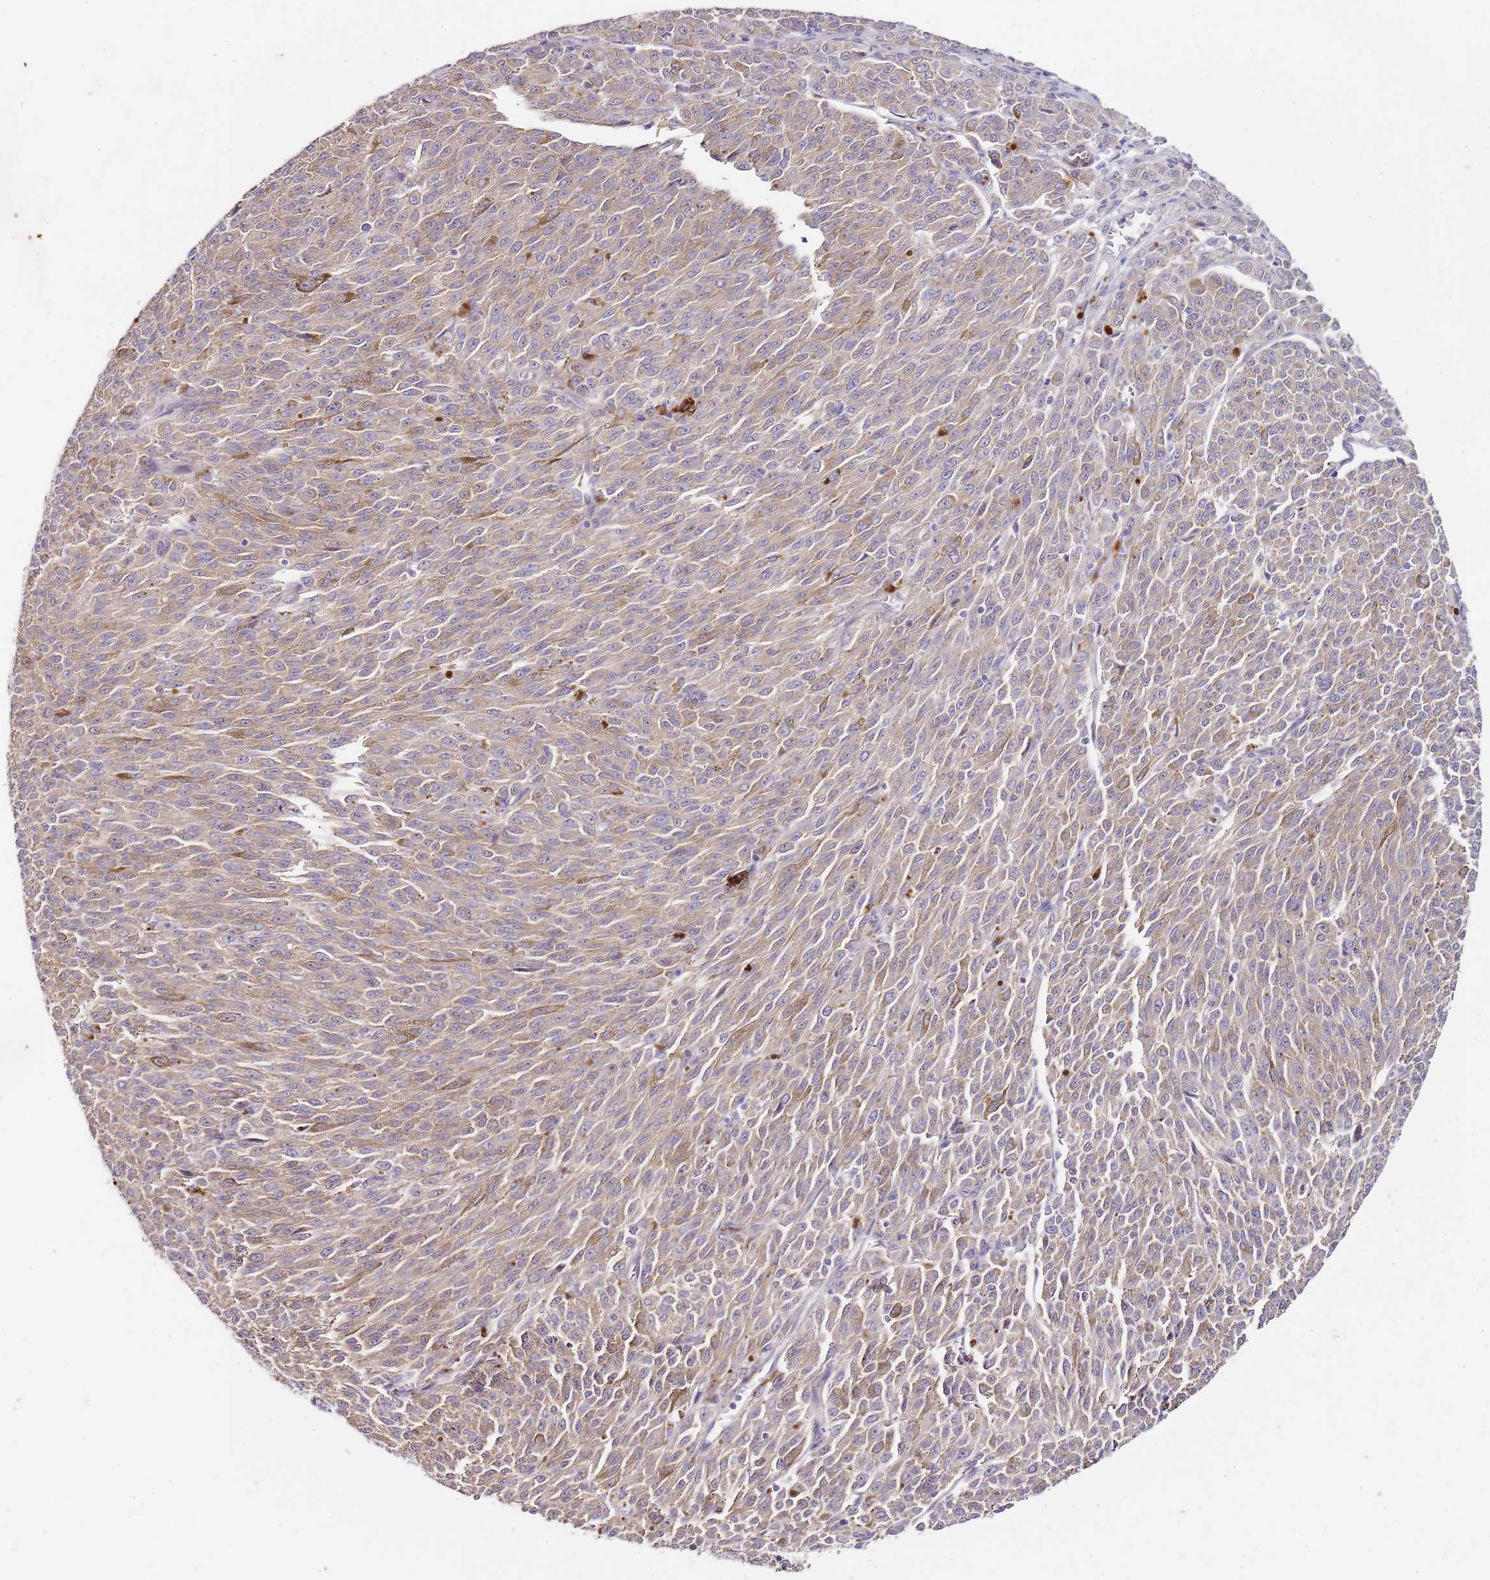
{"staining": {"intensity": "weak", "quantity": "25%-75%", "location": "cytoplasmic/membranous"}, "tissue": "melanoma", "cell_type": "Tumor cells", "image_type": "cancer", "snomed": [{"axis": "morphology", "description": "Malignant melanoma, NOS"}, {"axis": "topography", "description": "Skin"}], "caption": "This histopathology image displays immunohistochemistry staining of melanoma, with low weak cytoplasmic/membranous expression in approximately 25%-75% of tumor cells.", "gene": "TBC1D9", "patient": {"sex": "female", "age": 52}}